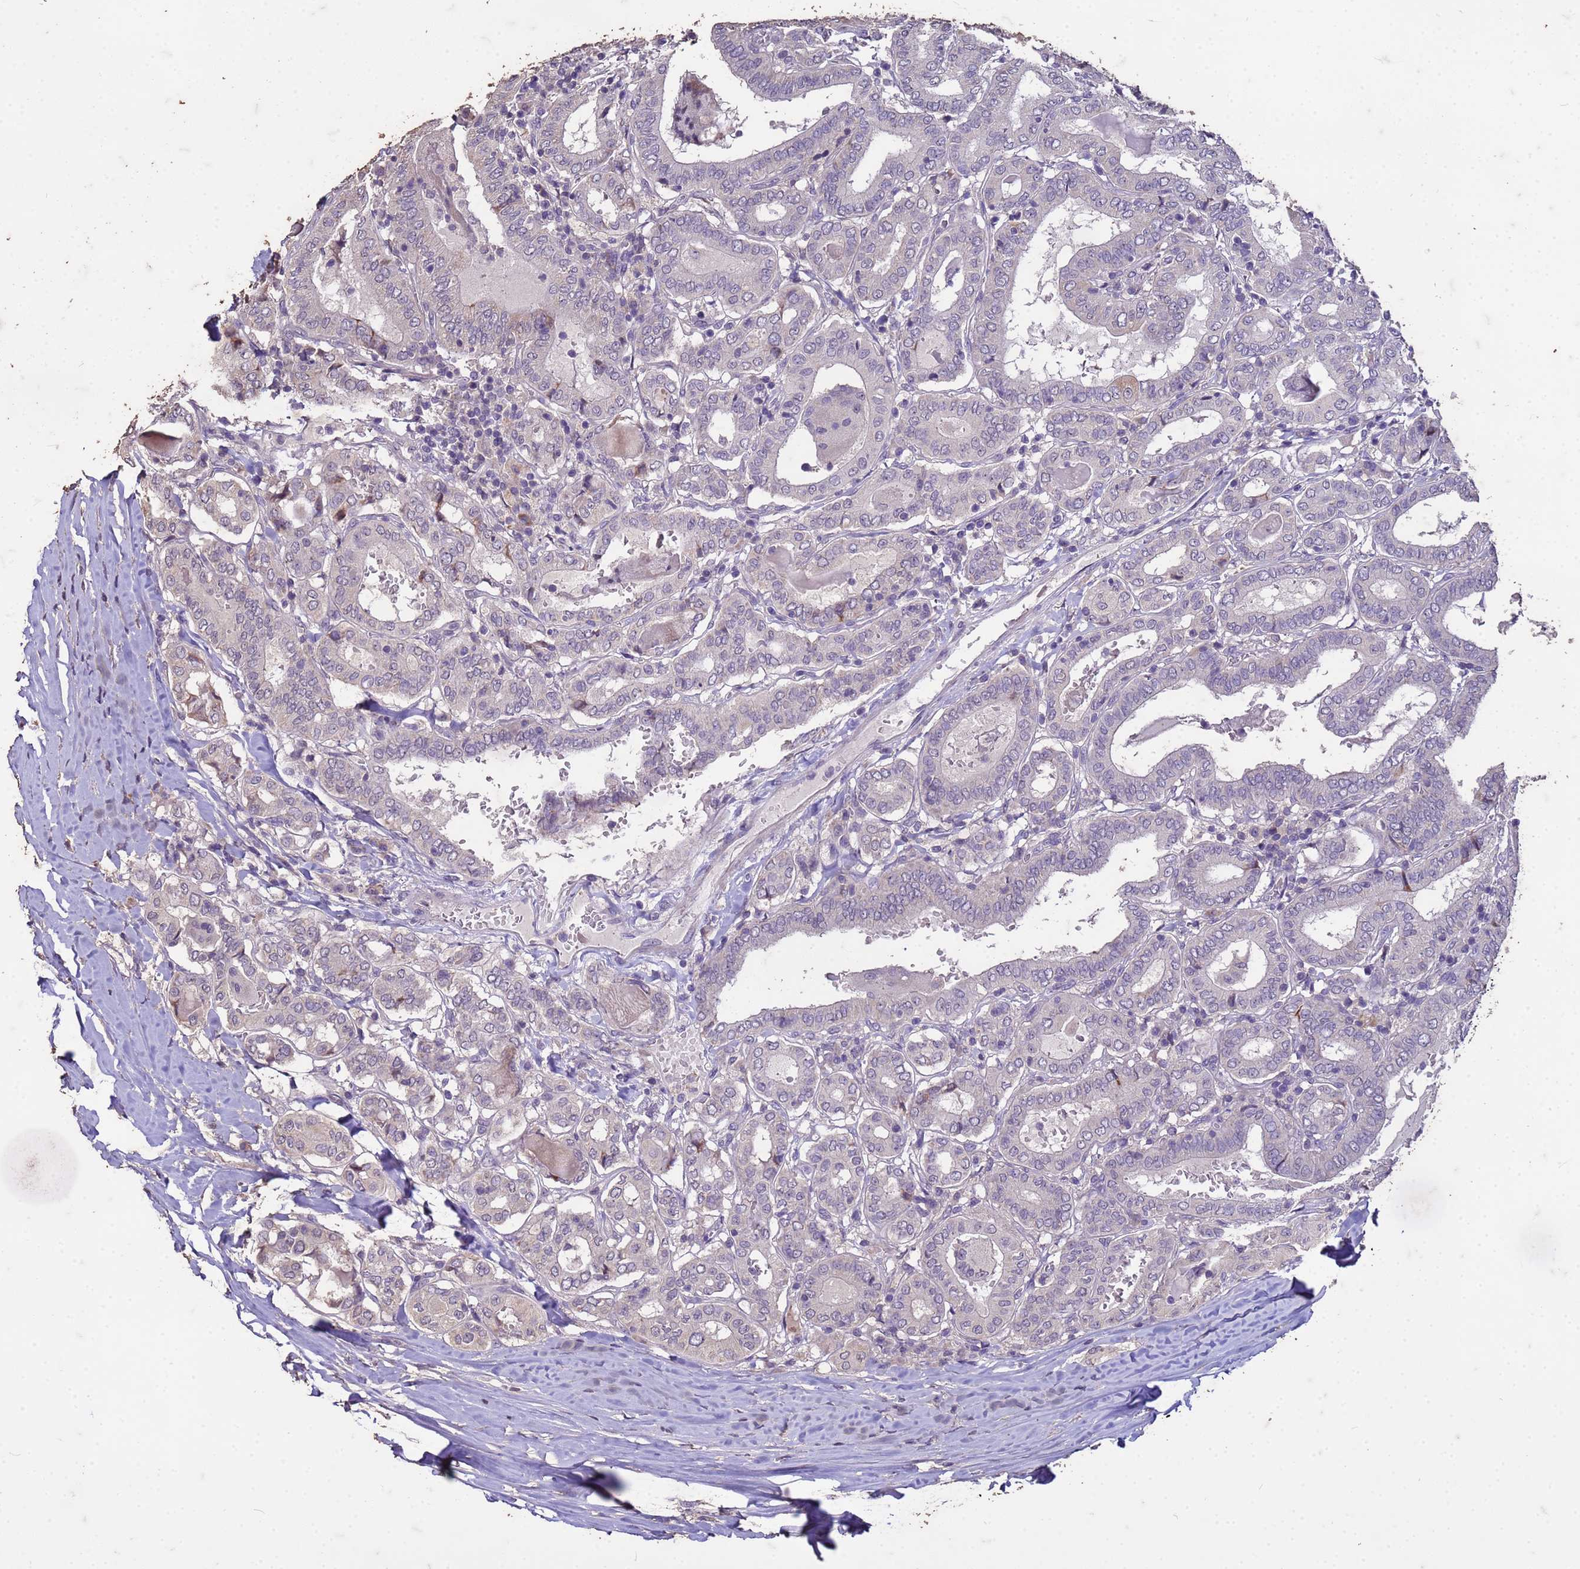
{"staining": {"intensity": "negative", "quantity": "none", "location": "none"}, "tissue": "thyroid cancer", "cell_type": "Tumor cells", "image_type": "cancer", "snomed": [{"axis": "morphology", "description": "Papillary adenocarcinoma, NOS"}, {"axis": "topography", "description": "Thyroid gland"}], "caption": "A micrograph of human papillary adenocarcinoma (thyroid) is negative for staining in tumor cells. (Stains: DAB immunohistochemistry (IHC) with hematoxylin counter stain, Microscopy: brightfield microscopy at high magnification).", "gene": "FAM184B", "patient": {"sex": "female", "age": 72}}